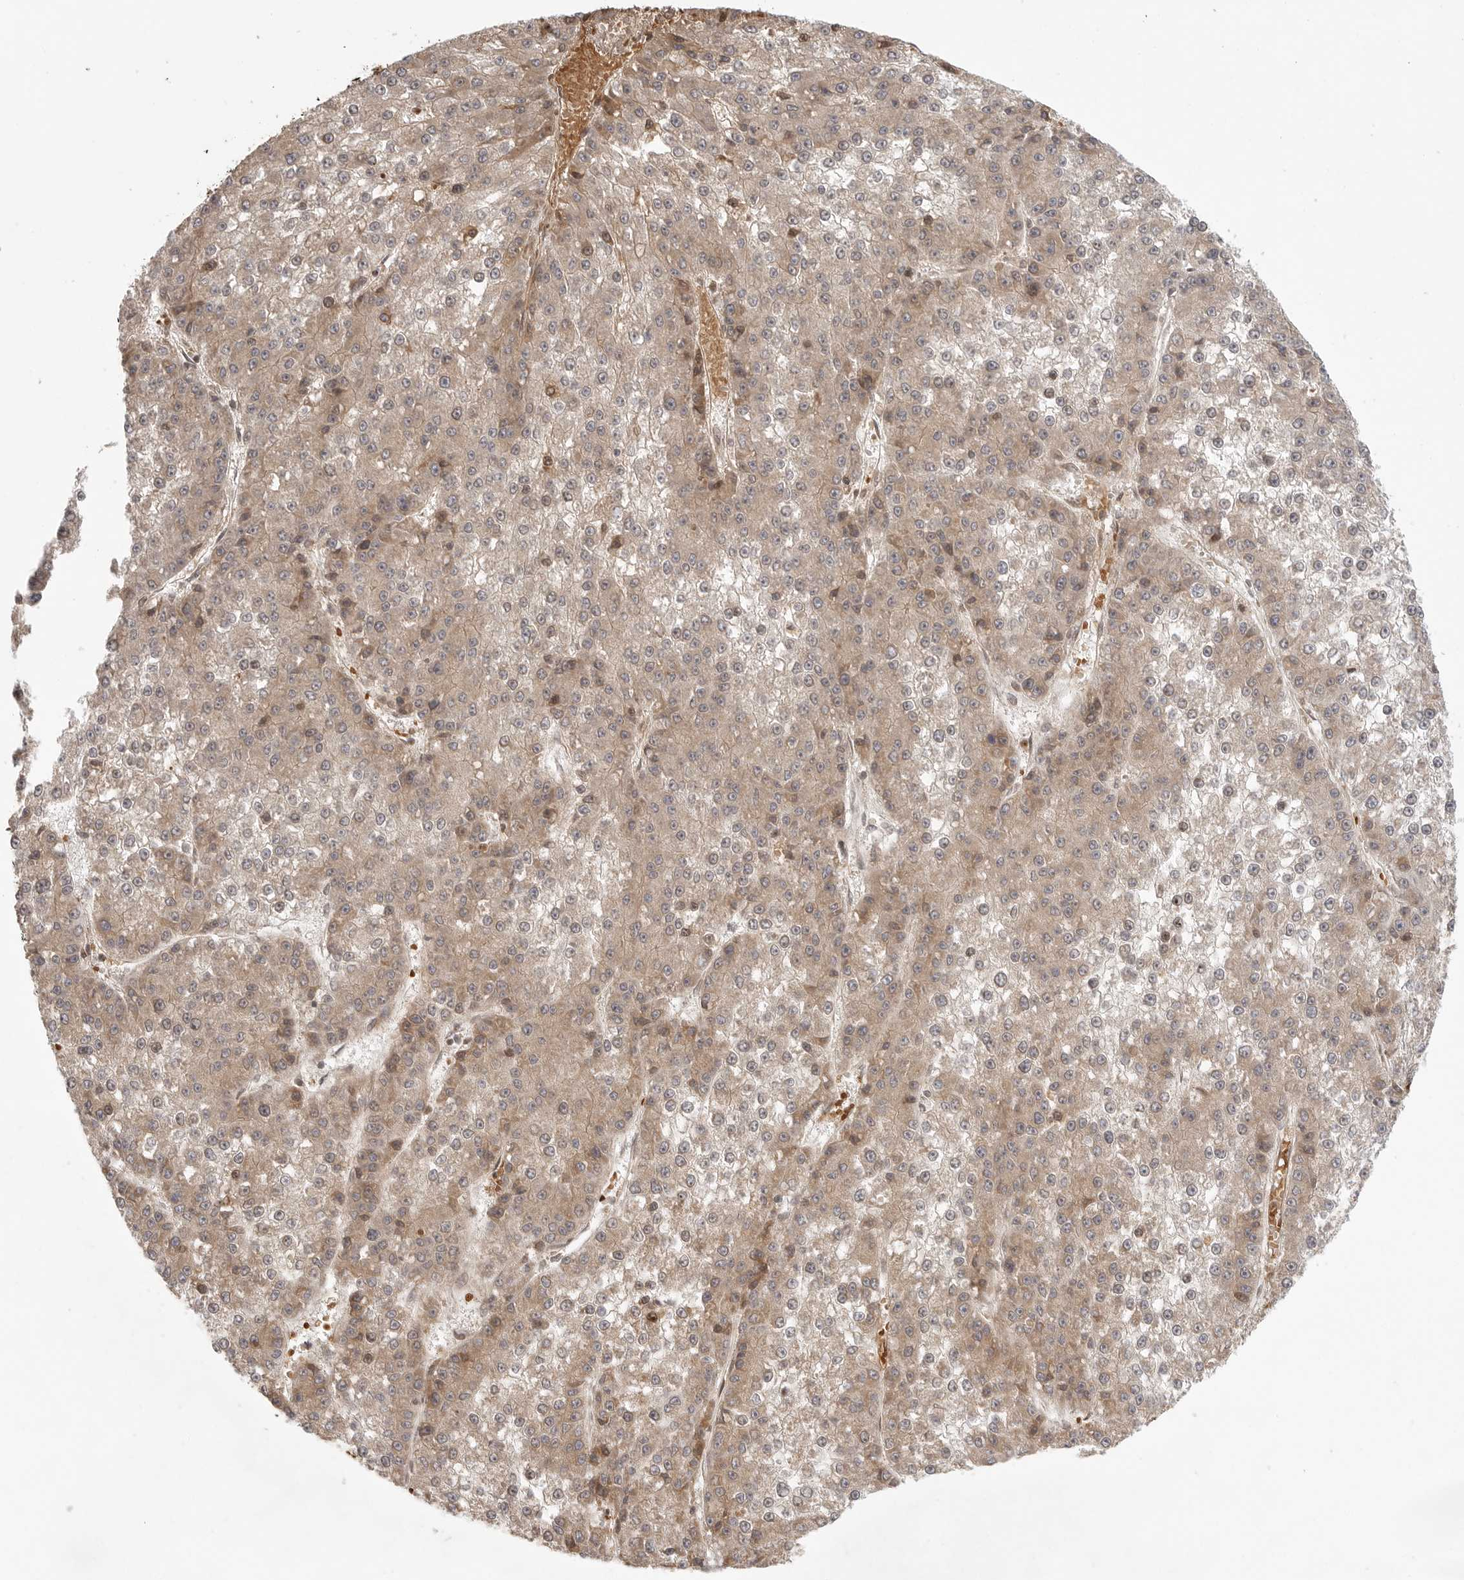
{"staining": {"intensity": "weak", "quantity": ">75%", "location": "cytoplasmic/membranous"}, "tissue": "liver cancer", "cell_type": "Tumor cells", "image_type": "cancer", "snomed": [{"axis": "morphology", "description": "Carcinoma, Hepatocellular, NOS"}, {"axis": "topography", "description": "Liver"}], "caption": "Weak cytoplasmic/membranous positivity is appreciated in approximately >75% of tumor cells in liver hepatocellular carcinoma.", "gene": "CCPG1", "patient": {"sex": "female", "age": 73}}